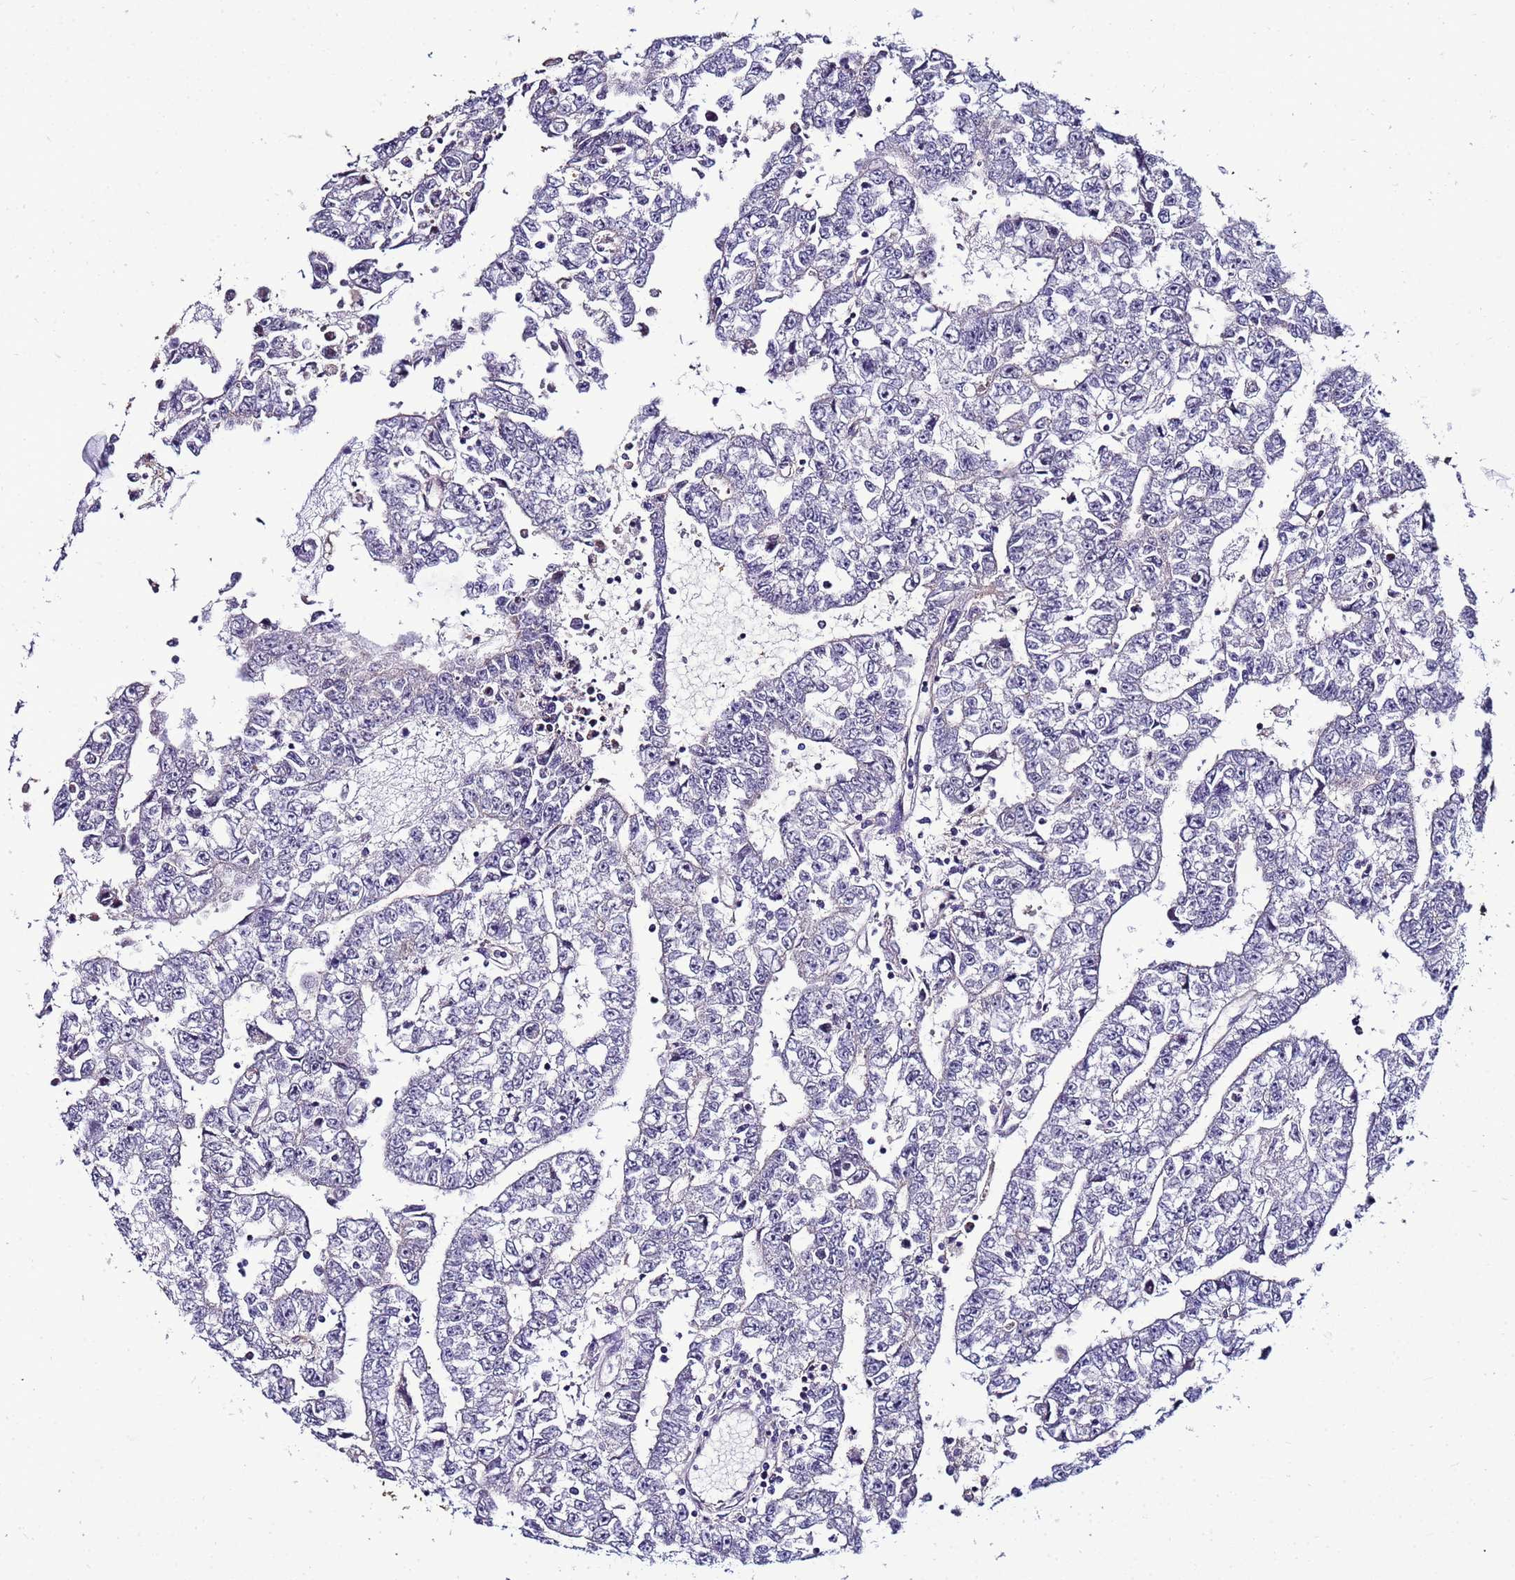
{"staining": {"intensity": "negative", "quantity": "none", "location": "none"}, "tissue": "testis cancer", "cell_type": "Tumor cells", "image_type": "cancer", "snomed": [{"axis": "morphology", "description": "Carcinoma, Embryonal, NOS"}, {"axis": "topography", "description": "Testis"}], "caption": "This histopathology image is of embryonal carcinoma (testis) stained with immunohistochemistry (IHC) to label a protein in brown with the nuclei are counter-stained blue. There is no positivity in tumor cells. (DAB (3,3'-diaminobenzidine) IHC visualized using brightfield microscopy, high magnification).", "gene": "NAXE", "patient": {"sex": "male", "age": 25}}